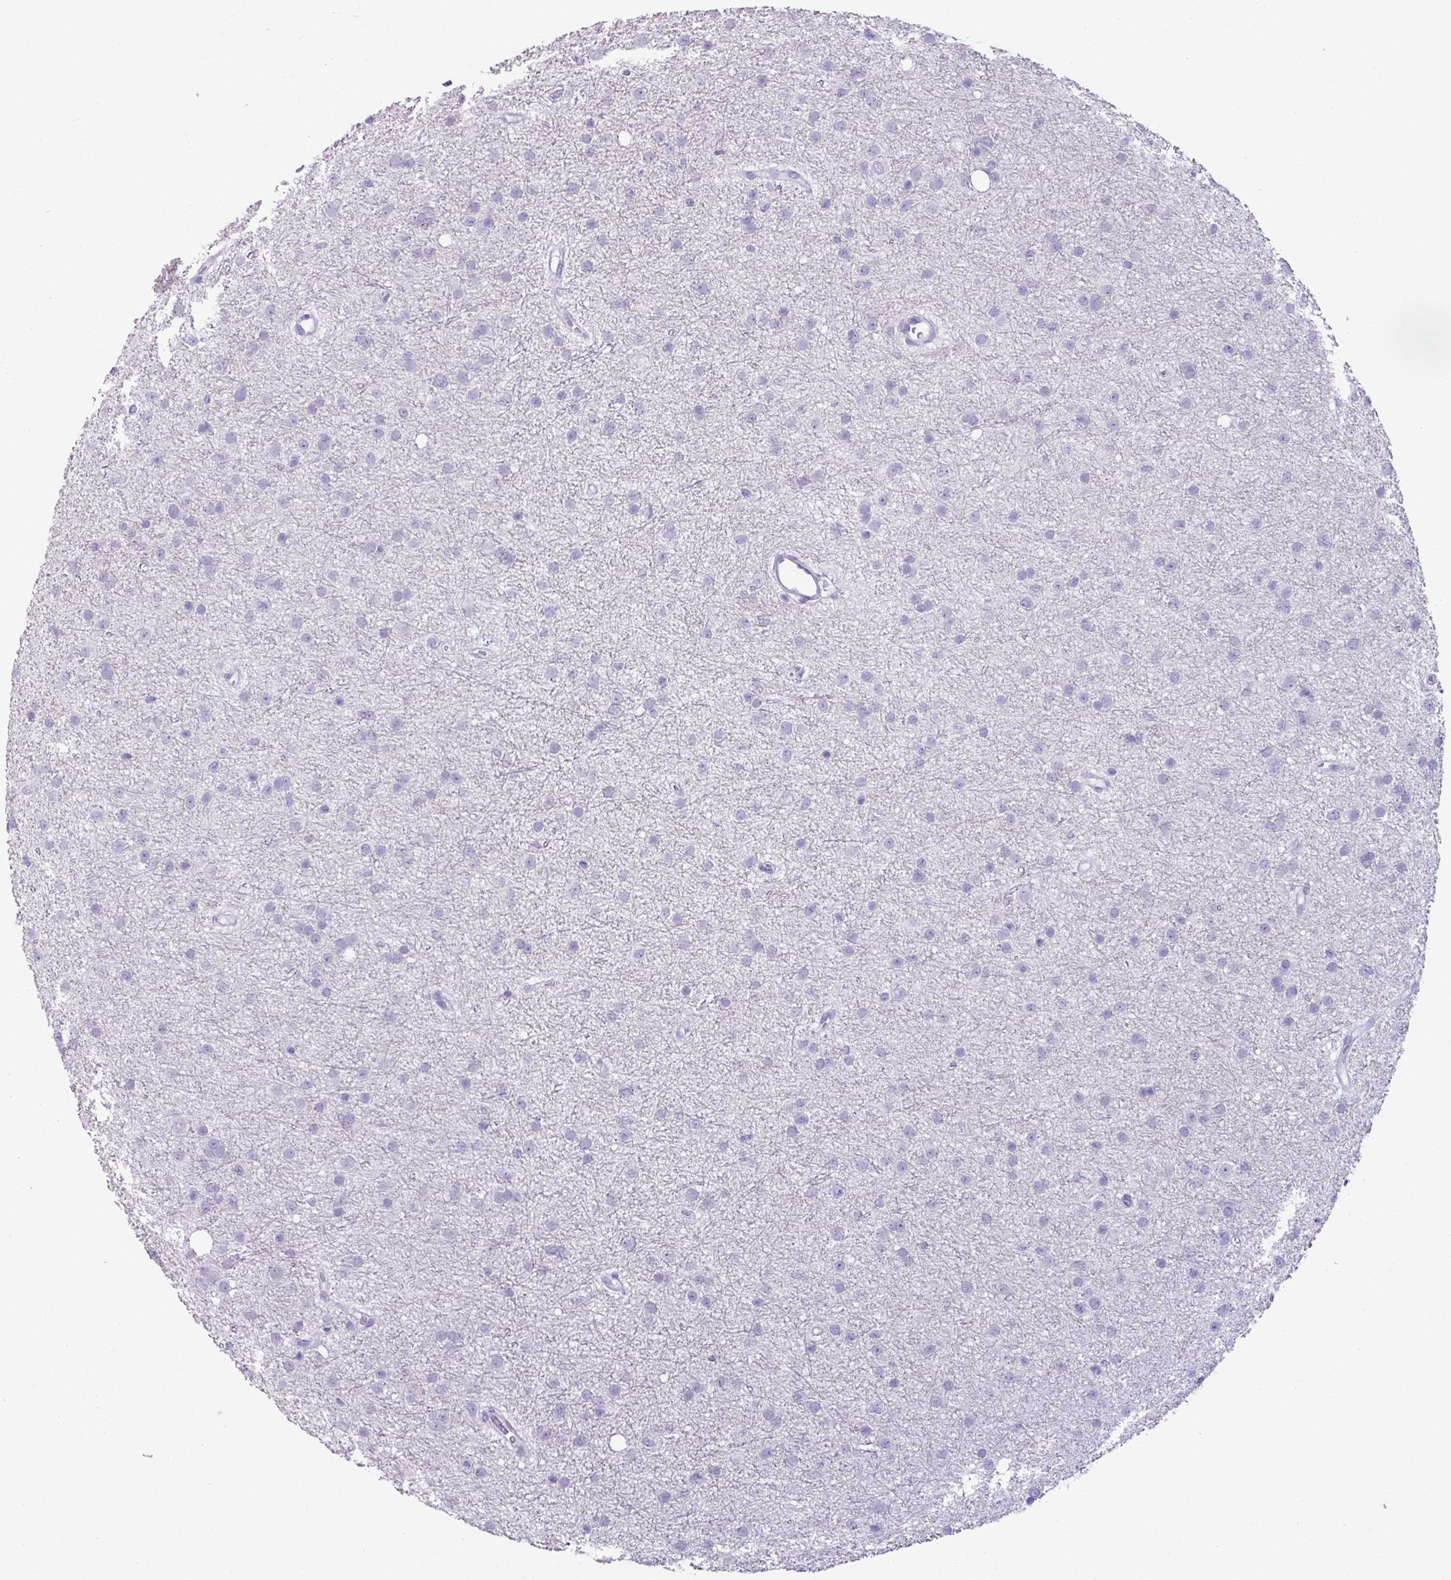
{"staining": {"intensity": "negative", "quantity": "none", "location": "none"}, "tissue": "glioma", "cell_type": "Tumor cells", "image_type": "cancer", "snomed": [{"axis": "morphology", "description": "Glioma, malignant, Low grade"}, {"axis": "topography", "description": "Cerebral cortex"}], "caption": "An immunohistochemistry micrograph of malignant glioma (low-grade) is shown. There is no staining in tumor cells of malignant glioma (low-grade). (Stains: DAB (3,3'-diaminobenzidine) IHC with hematoxylin counter stain, Microscopy: brightfield microscopy at high magnification).", "gene": "SCT", "patient": {"sex": "female", "age": 39}}